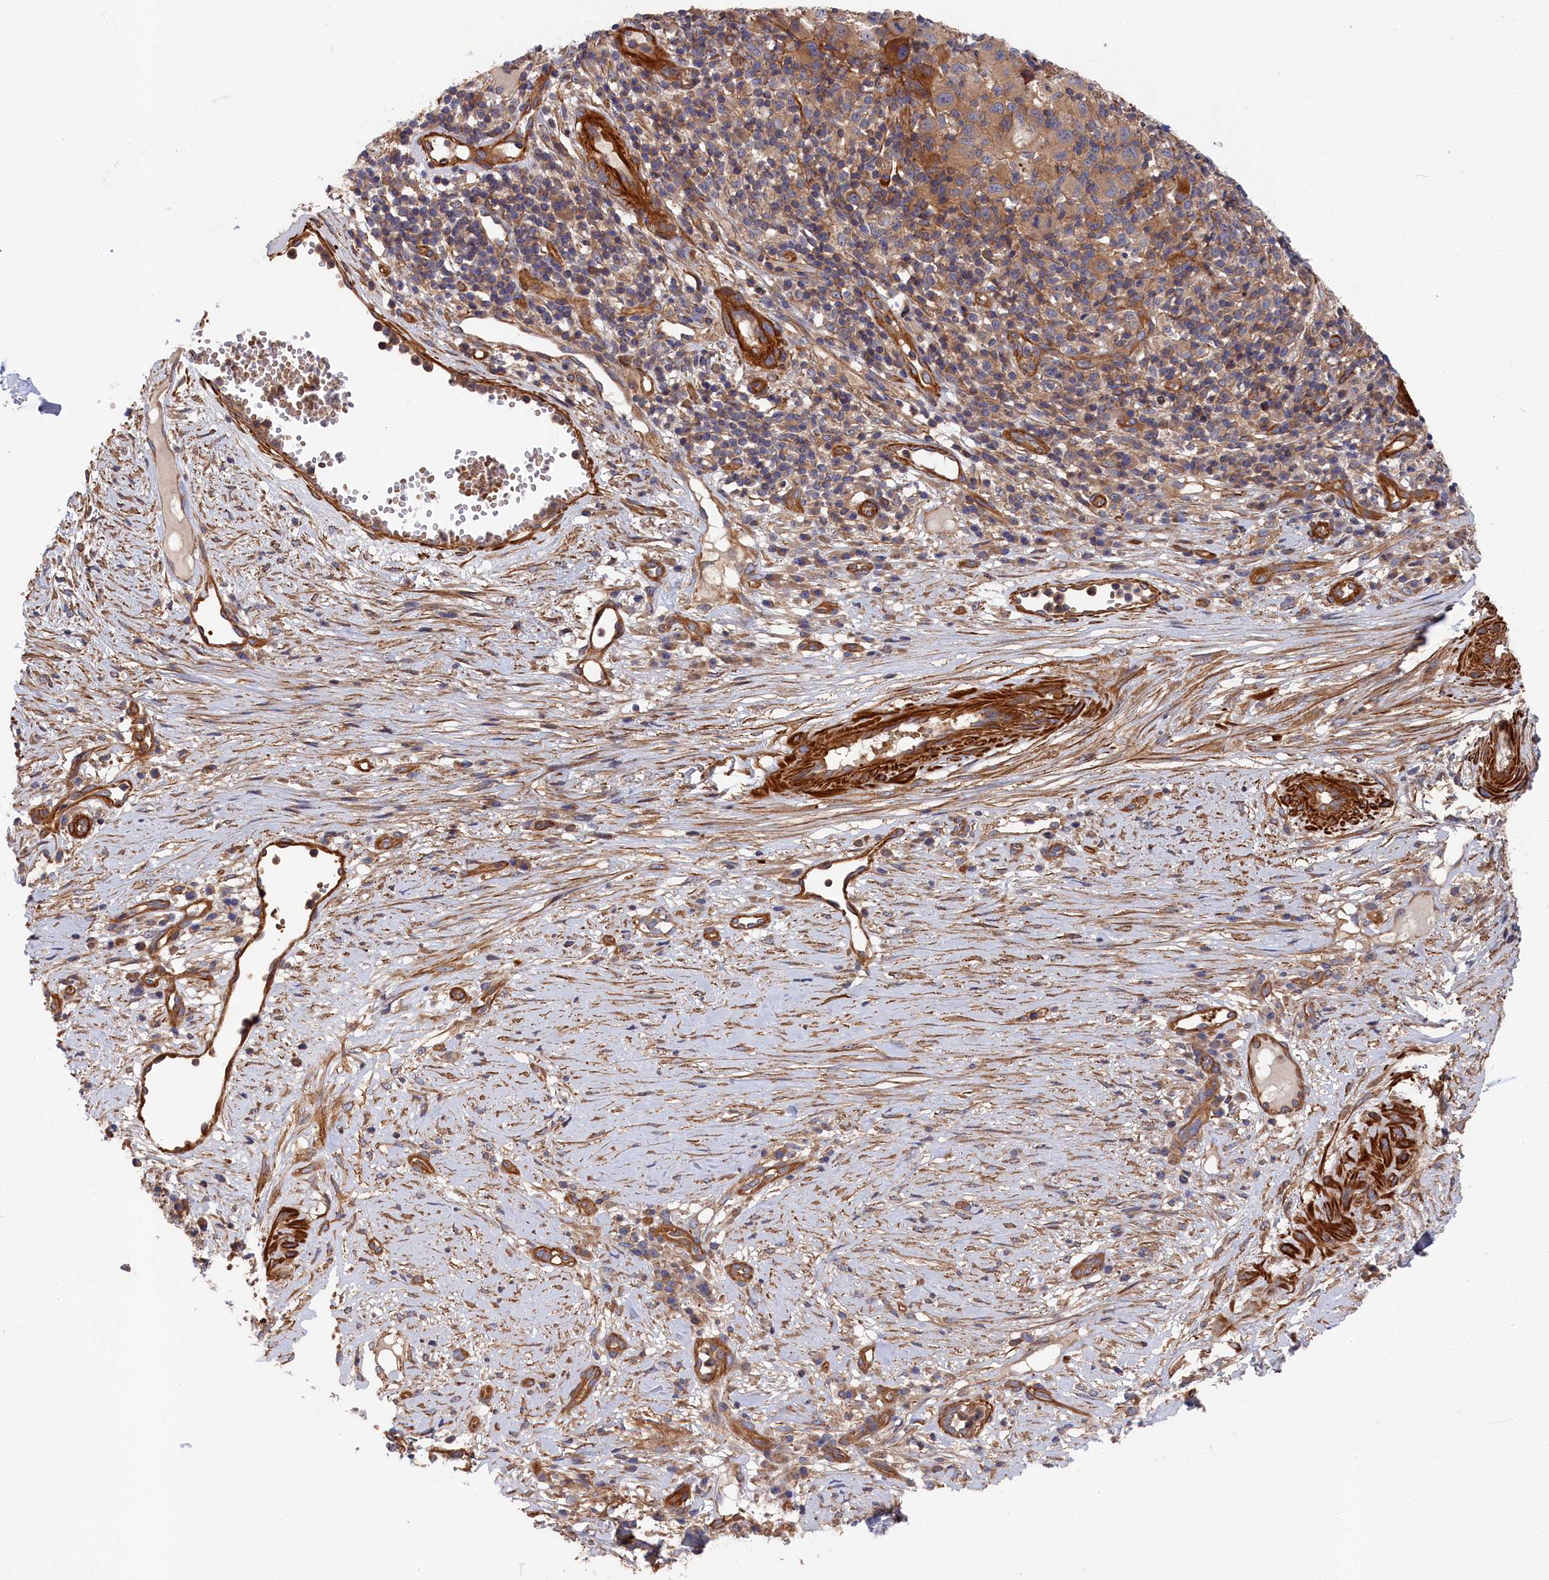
{"staining": {"intensity": "moderate", "quantity": ">75%", "location": "cytoplasmic/membranous"}, "tissue": "melanoma", "cell_type": "Tumor cells", "image_type": "cancer", "snomed": [{"axis": "morphology", "description": "Malignant melanoma, NOS"}, {"axis": "topography", "description": "Skin"}], "caption": "A medium amount of moderate cytoplasmic/membranous expression is identified in about >75% of tumor cells in malignant melanoma tissue. Nuclei are stained in blue.", "gene": "LDHD", "patient": {"sex": "male", "age": 73}}